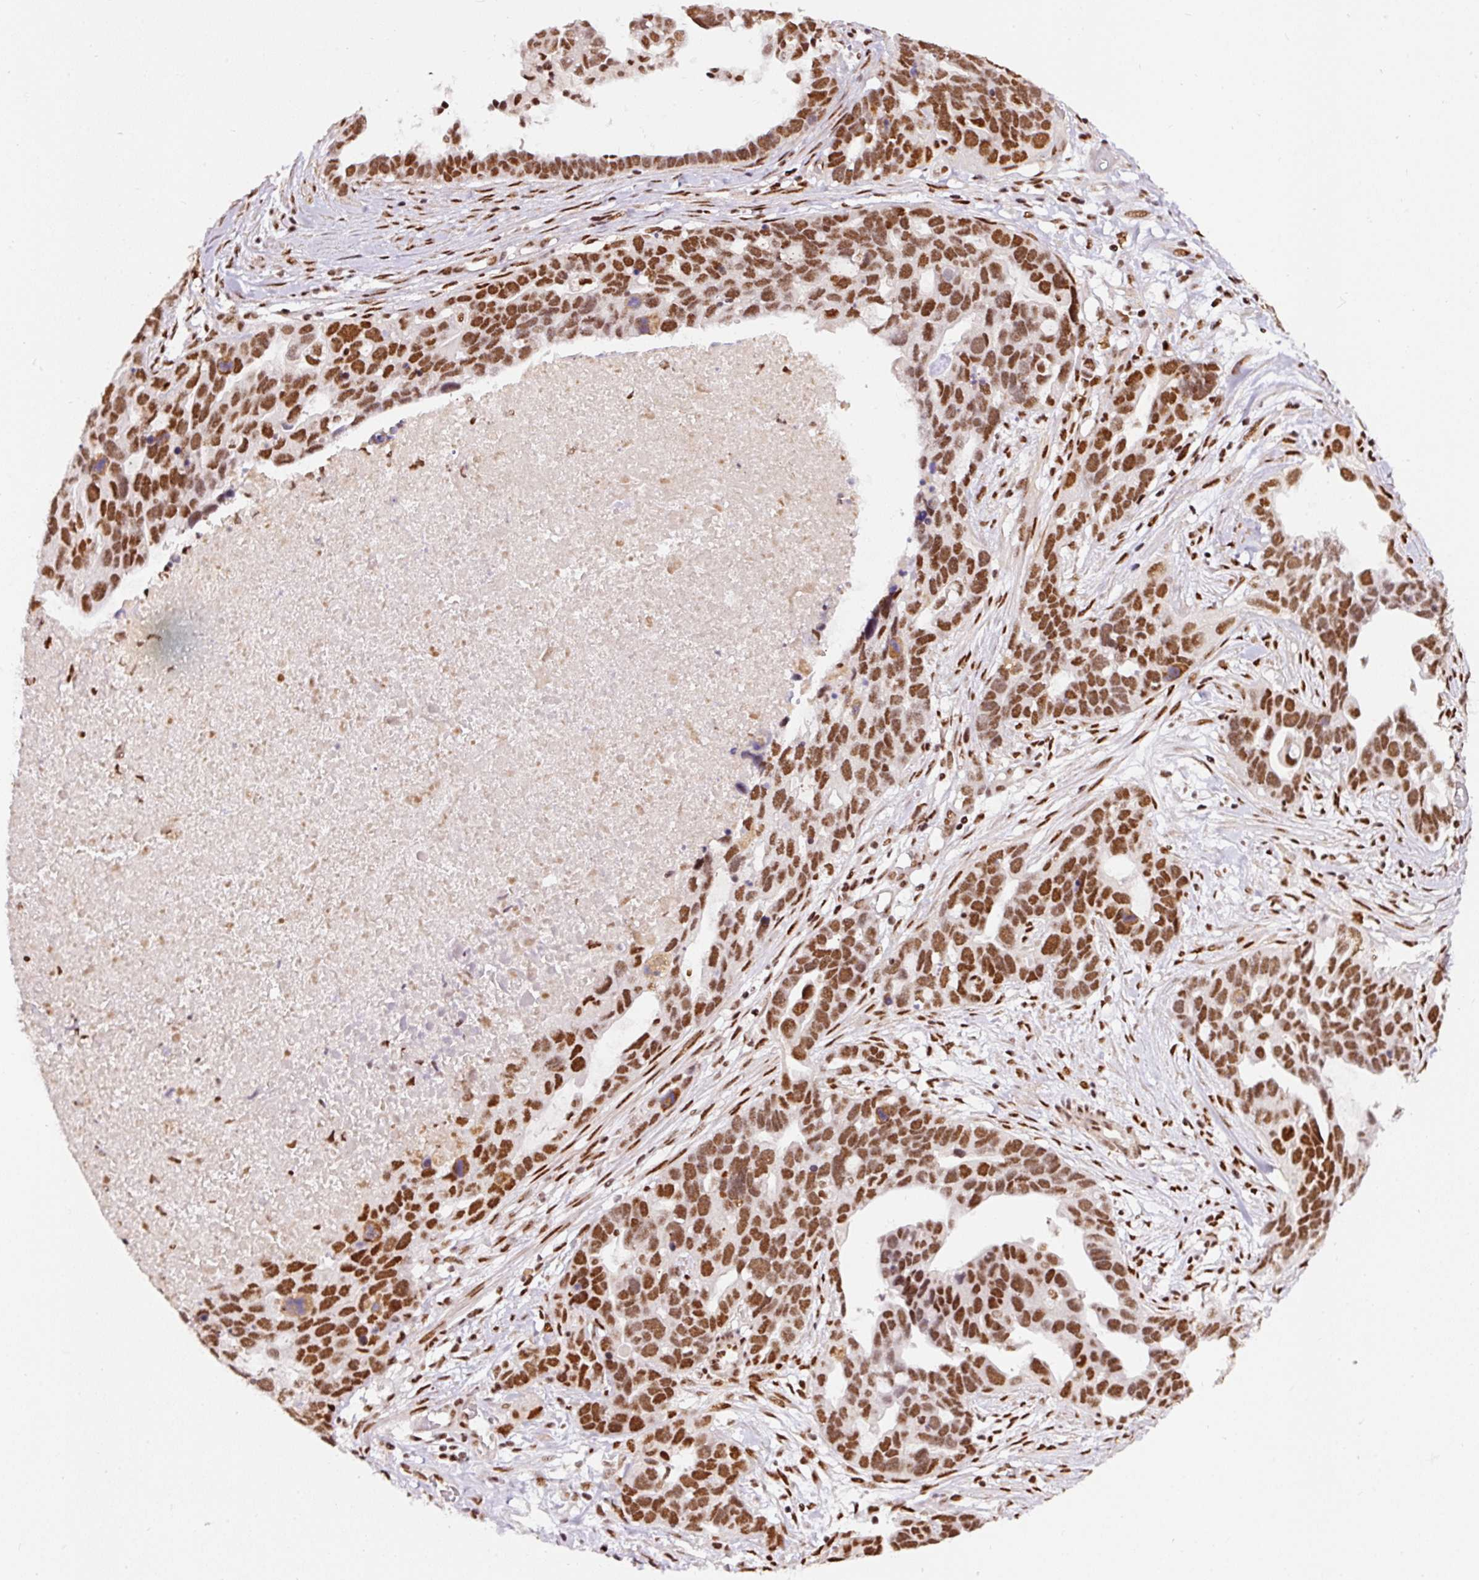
{"staining": {"intensity": "strong", "quantity": ">75%", "location": "nuclear"}, "tissue": "ovarian cancer", "cell_type": "Tumor cells", "image_type": "cancer", "snomed": [{"axis": "morphology", "description": "Cystadenocarcinoma, serous, NOS"}, {"axis": "topography", "description": "Ovary"}], "caption": "Protein staining of serous cystadenocarcinoma (ovarian) tissue demonstrates strong nuclear expression in about >75% of tumor cells.", "gene": "HNRNPC", "patient": {"sex": "female", "age": 54}}